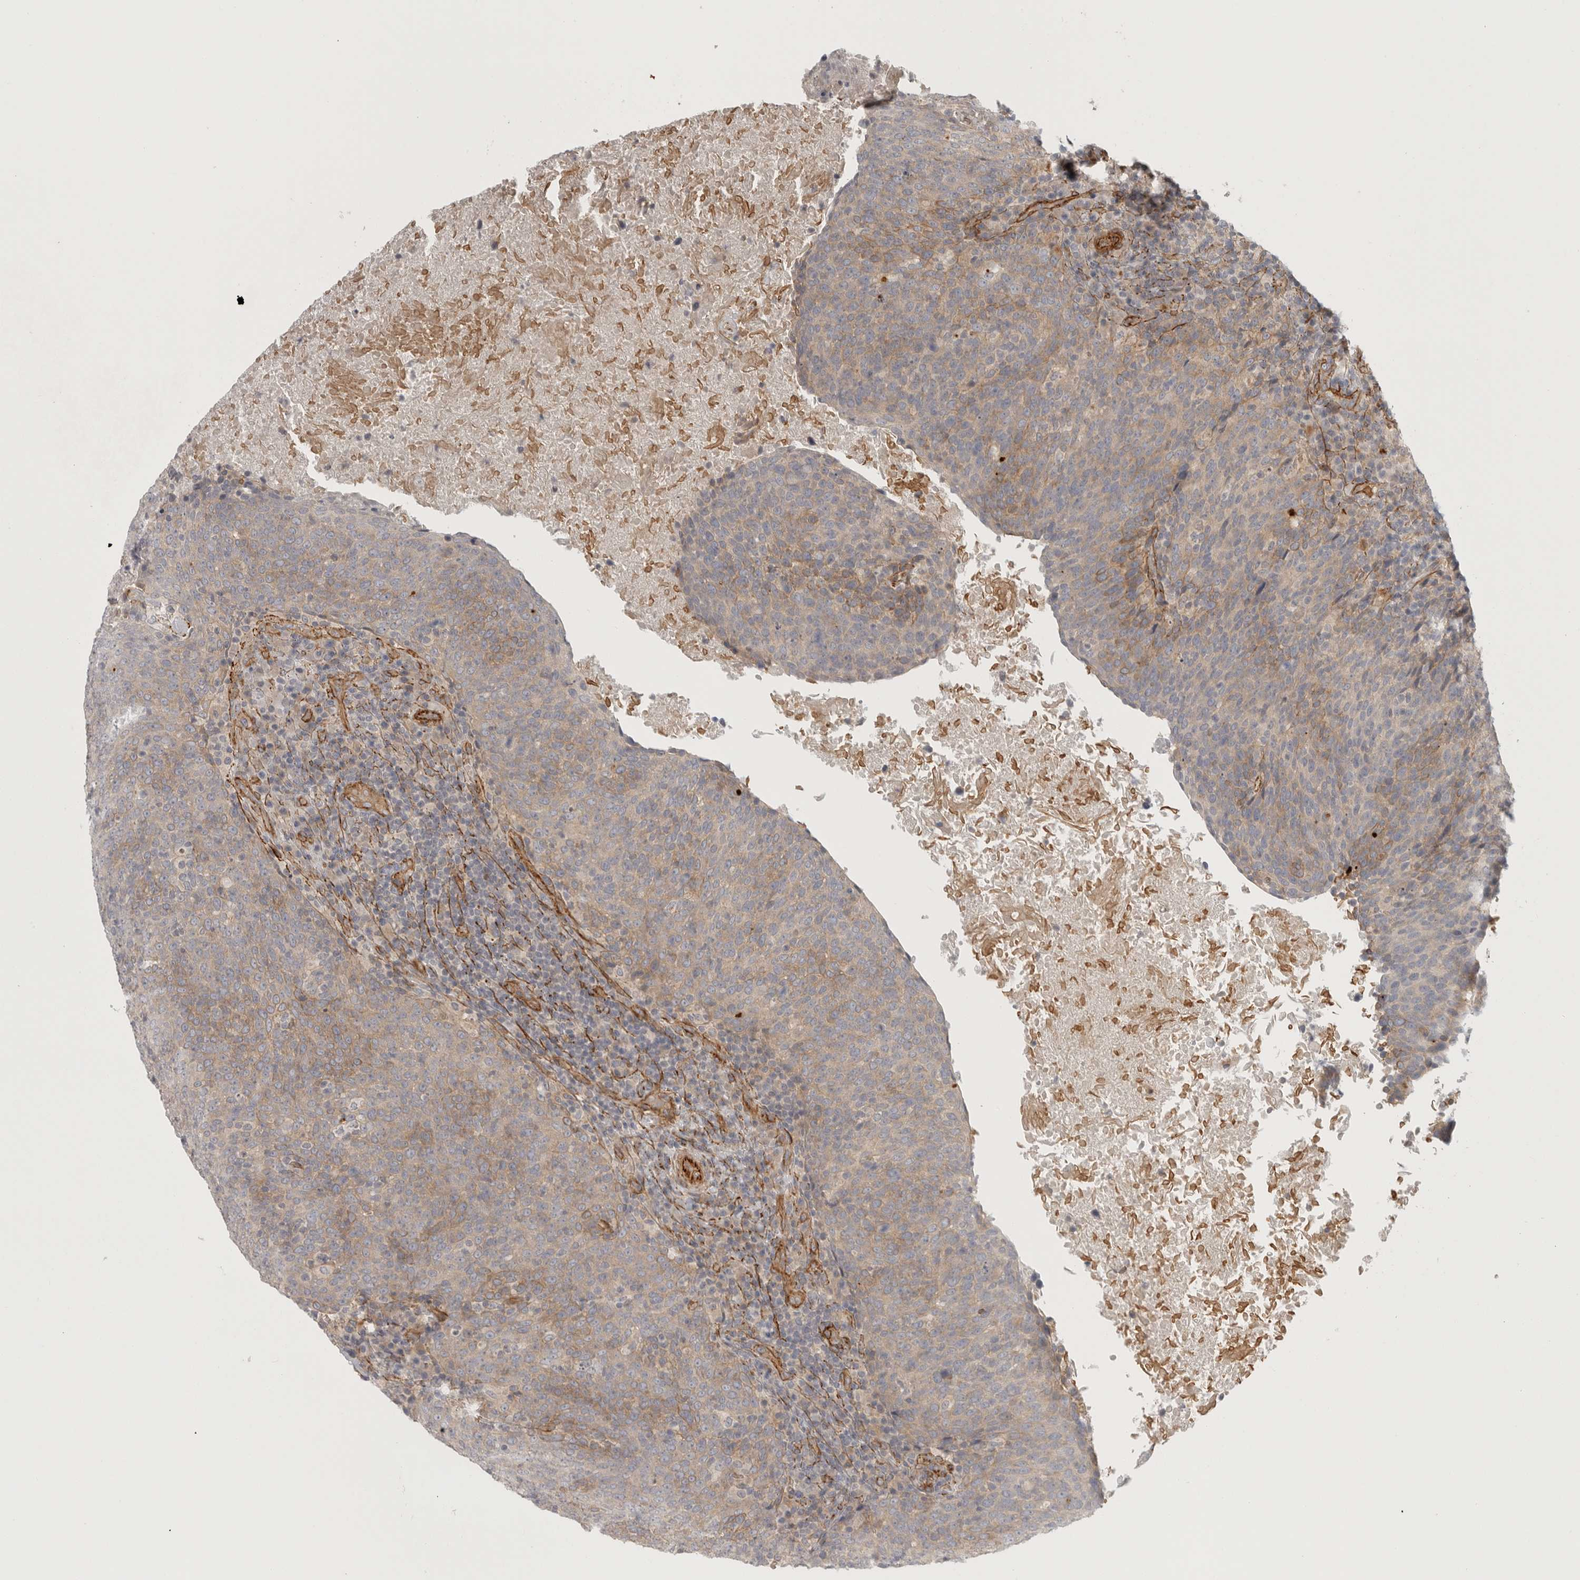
{"staining": {"intensity": "moderate", "quantity": "25%-75%", "location": "cytoplasmic/membranous"}, "tissue": "head and neck cancer", "cell_type": "Tumor cells", "image_type": "cancer", "snomed": [{"axis": "morphology", "description": "Squamous cell carcinoma, NOS"}, {"axis": "morphology", "description": "Squamous cell carcinoma, metastatic, NOS"}, {"axis": "topography", "description": "Lymph node"}, {"axis": "topography", "description": "Head-Neck"}], "caption": "IHC photomicrograph of head and neck cancer stained for a protein (brown), which shows medium levels of moderate cytoplasmic/membranous staining in about 25%-75% of tumor cells.", "gene": "LONRF1", "patient": {"sex": "male", "age": 62}}